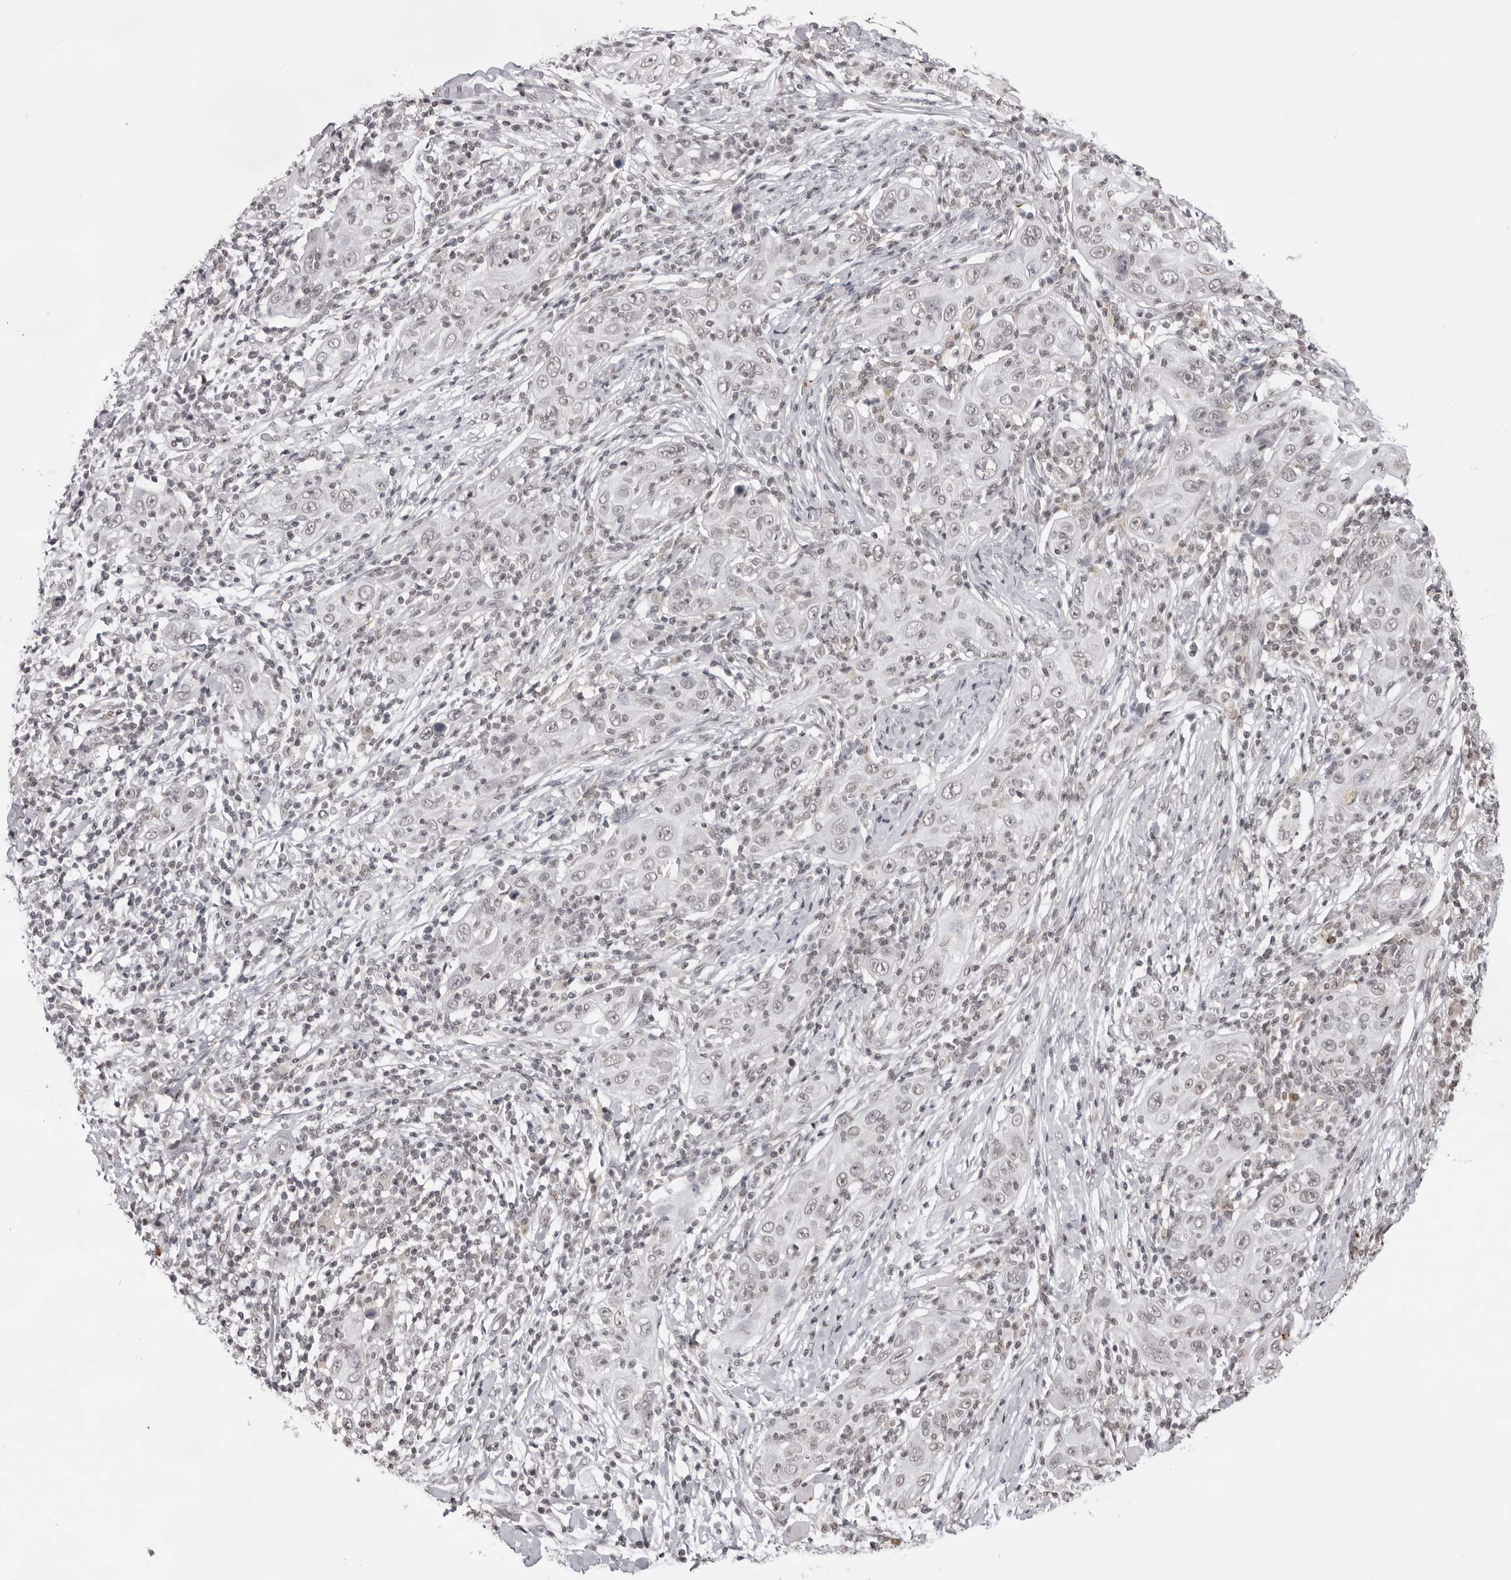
{"staining": {"intensity": "weak", "quantity": "<25%", "location": "nuclear"}, "tissue": "skin cancer", "cell_type": "Tumor cells", "image_type": "cancer", "snomed": [{"axis": "morphology", "description": "Squamous cell carcinoma, NOS"}, {"axis": "topography", "description": "Skin"}], "caption": "Skin squamous cell carcinoma was stained to show a protein in brown. There is no significant positivity in tumor cells.", "gene": "NTM", "patient": {"sex": "female", "age": 88}}